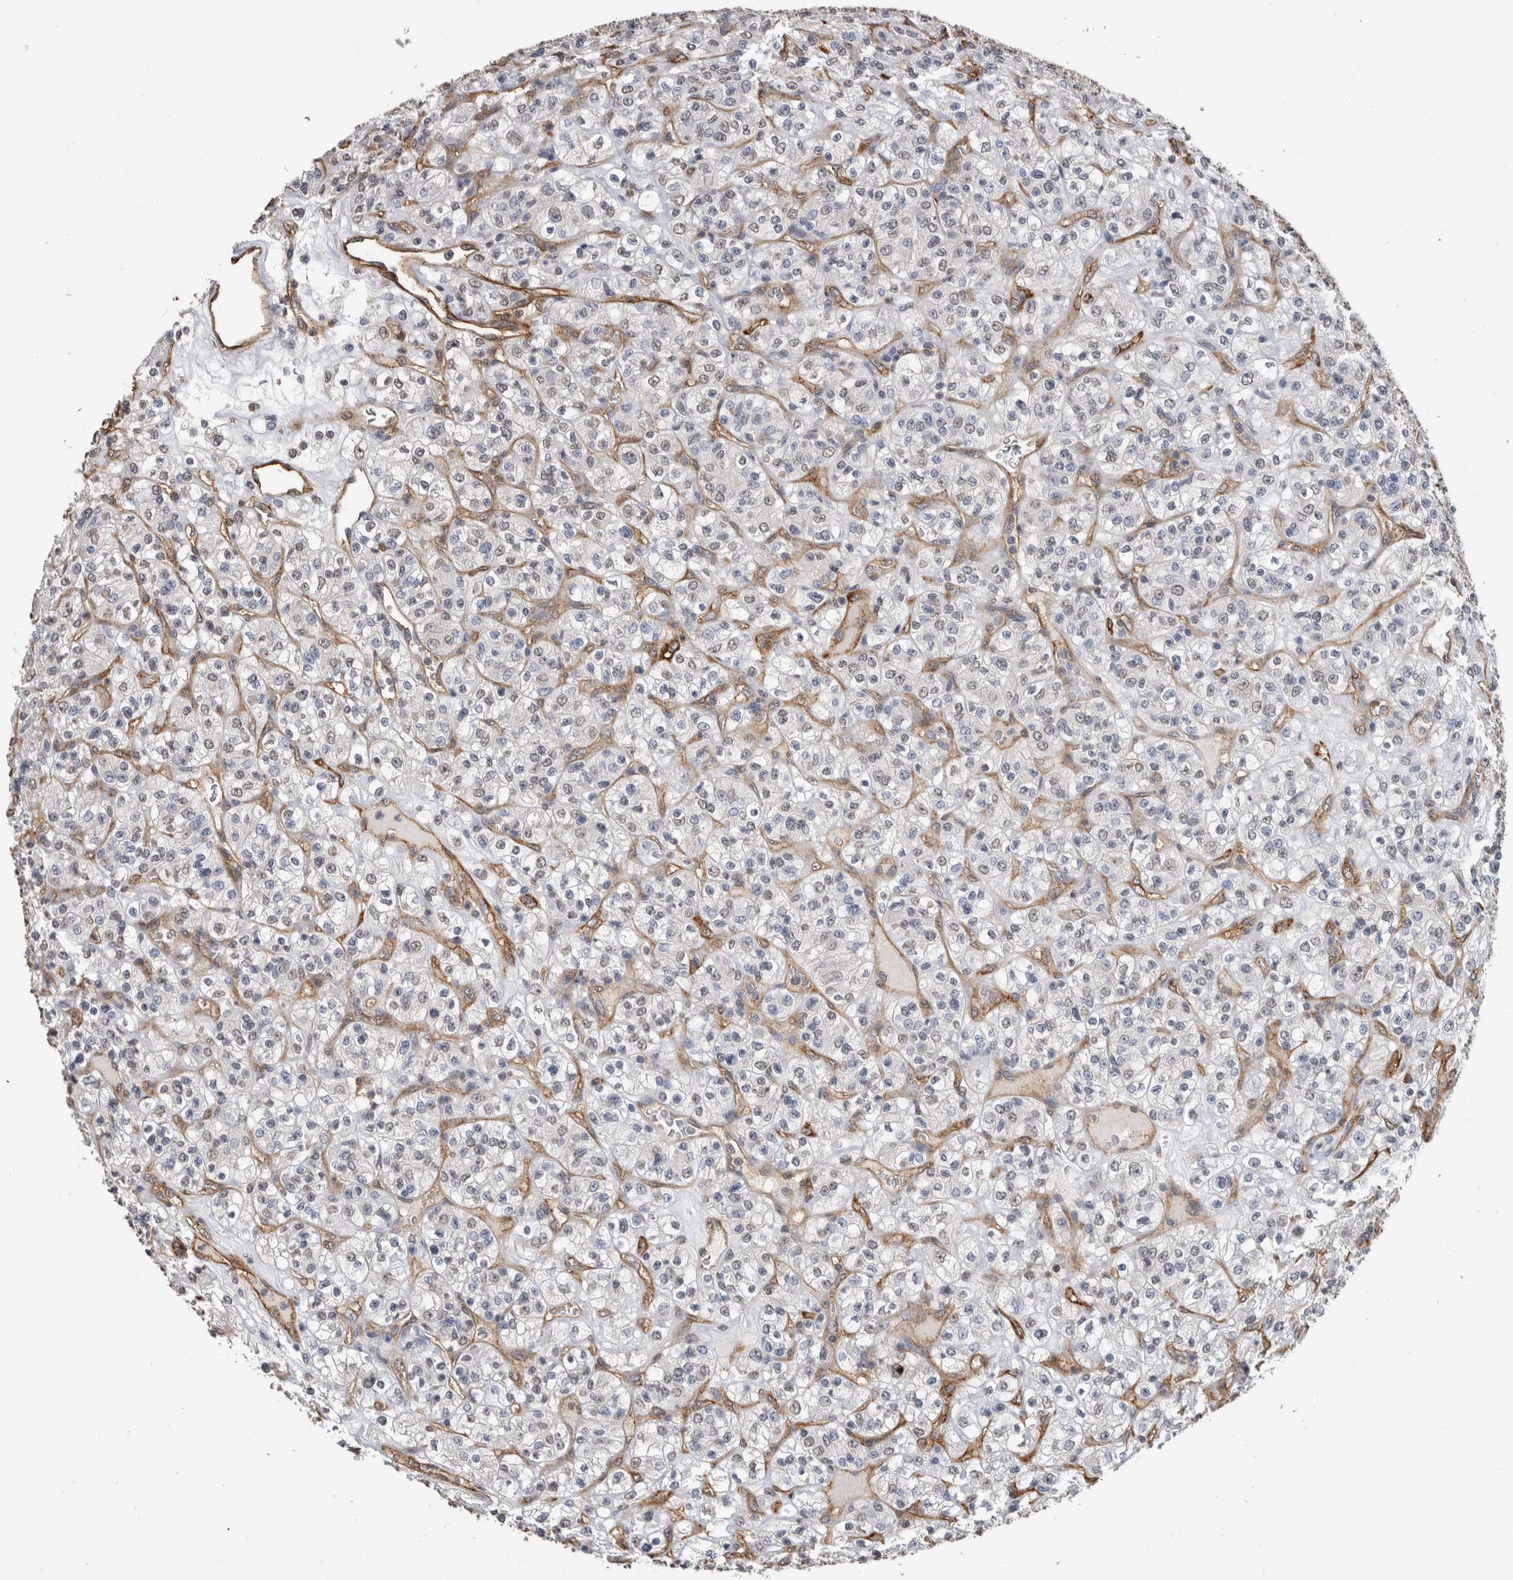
{"staining": {"intensity": "negative", "quantity": "none", "location": "none"}, "tissue": "renal cancer", "cell_type": "Tumor cells", "image_type": "cancer", "snomed": [{"axis": "morphology", "description": "Normal tissue, NOS"}, {"axis": "morphology", "description": "Adenocarcinoma, NOS"}, {"axis": "topography", "description": "Kidney"}], "caption": "This histopathology image is of renal adenocarcinoma stained with immunohistochemistry (IHC) to label a protein in brown with the nuclei are counter-stained blue. There is no positivity in tumor cells.", "gene": "RECK", "patient": {"sex": "female", "age": 72}}